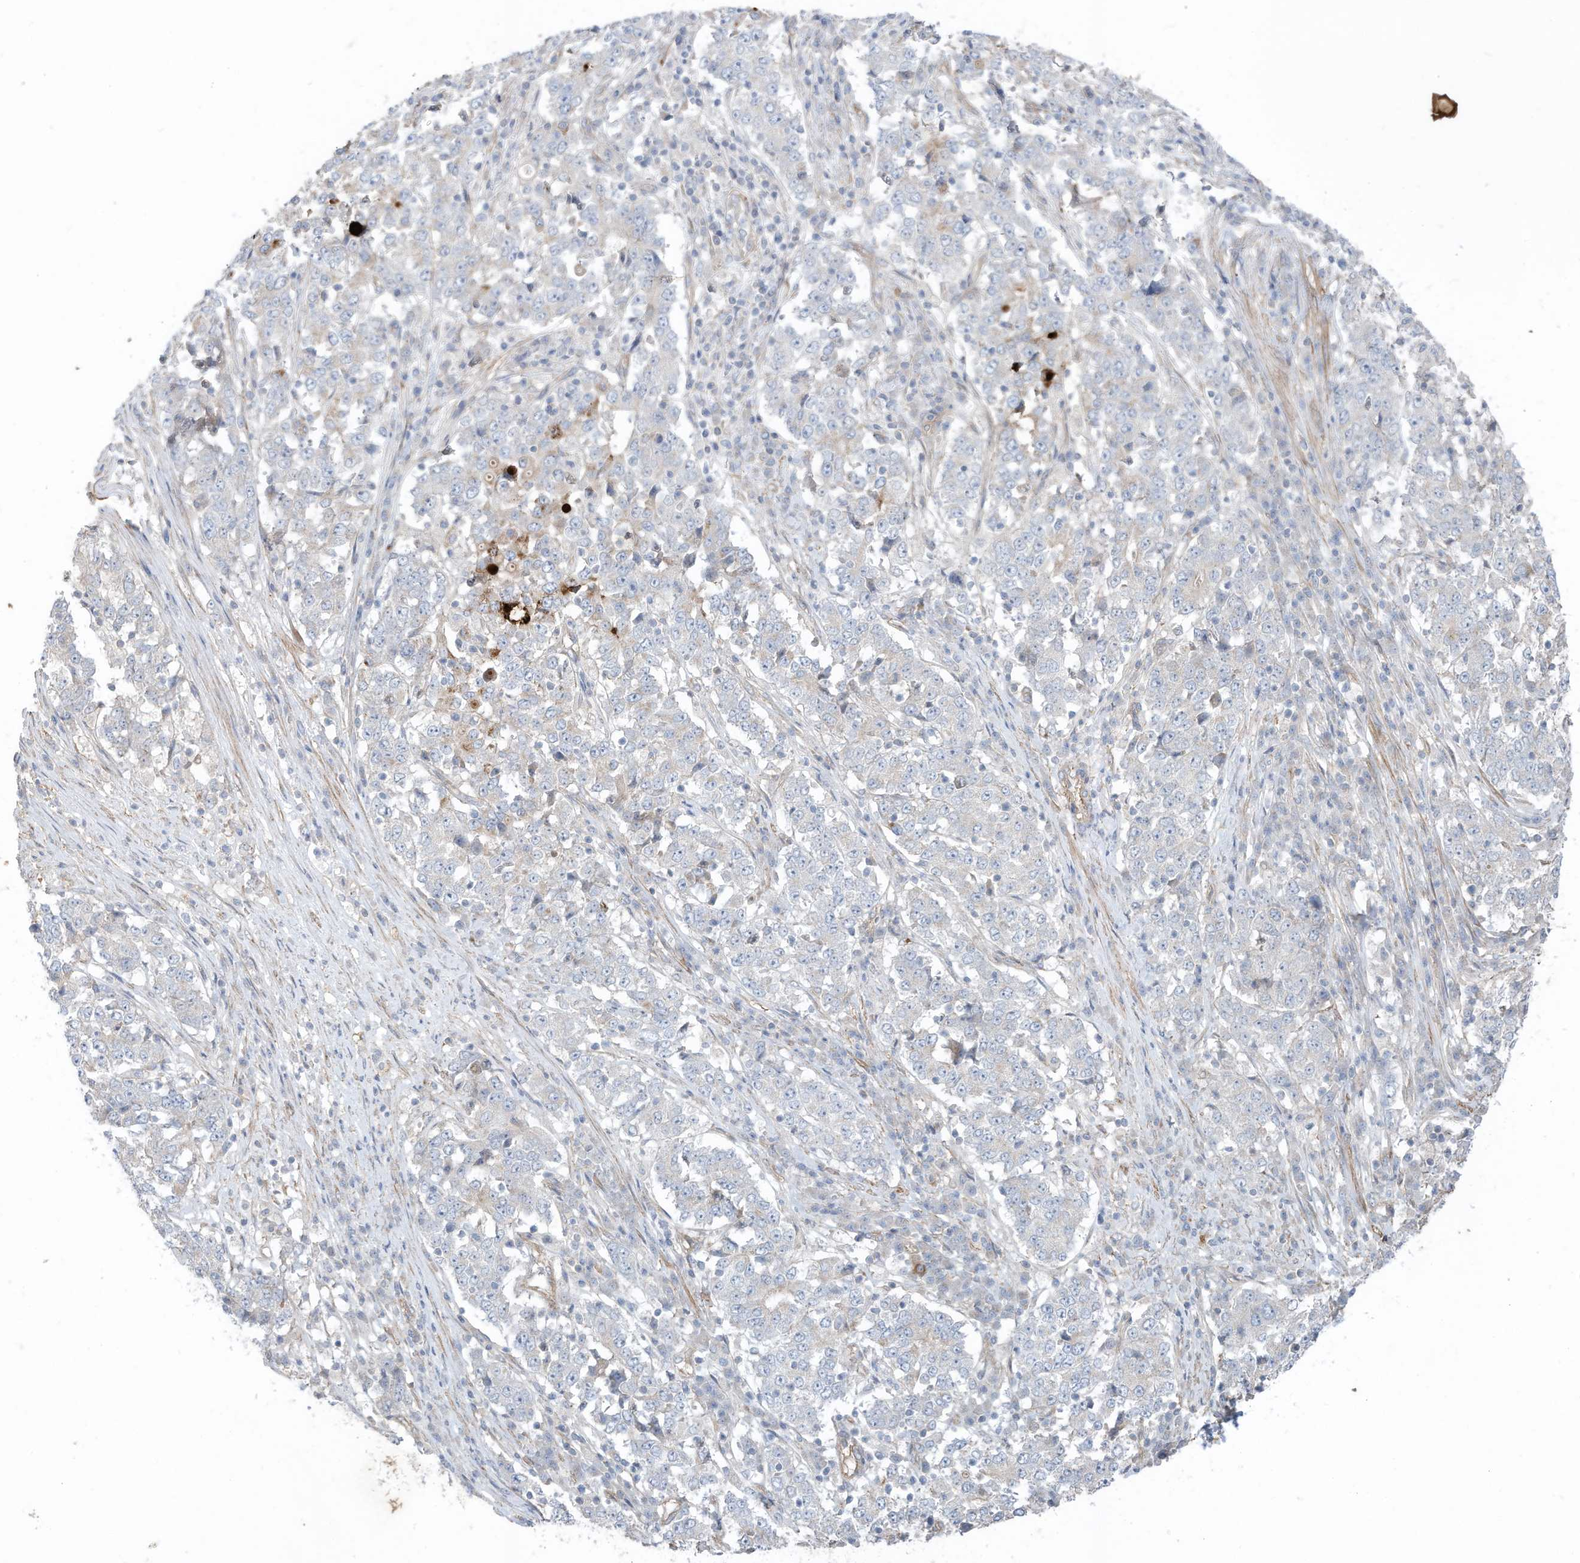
{"staining": {"intensity": "negative", "quantity": "none", "location": "none"}, "tissue": "stomach cancer", "cell_type": "Tumor cells", "image_type": "cancer", "snomed": [{"axis": "morphology", "description": "Adenocarcinoma, NOS"}, {"axis": "topography", "description": "Stomach"}], "caption": "Image shows no significant protein expression in tumor cells of stomach cancer (adenocarcinoma).", "gene": "SLC17A7", "patient": {"sex": "male", "age": 59}}